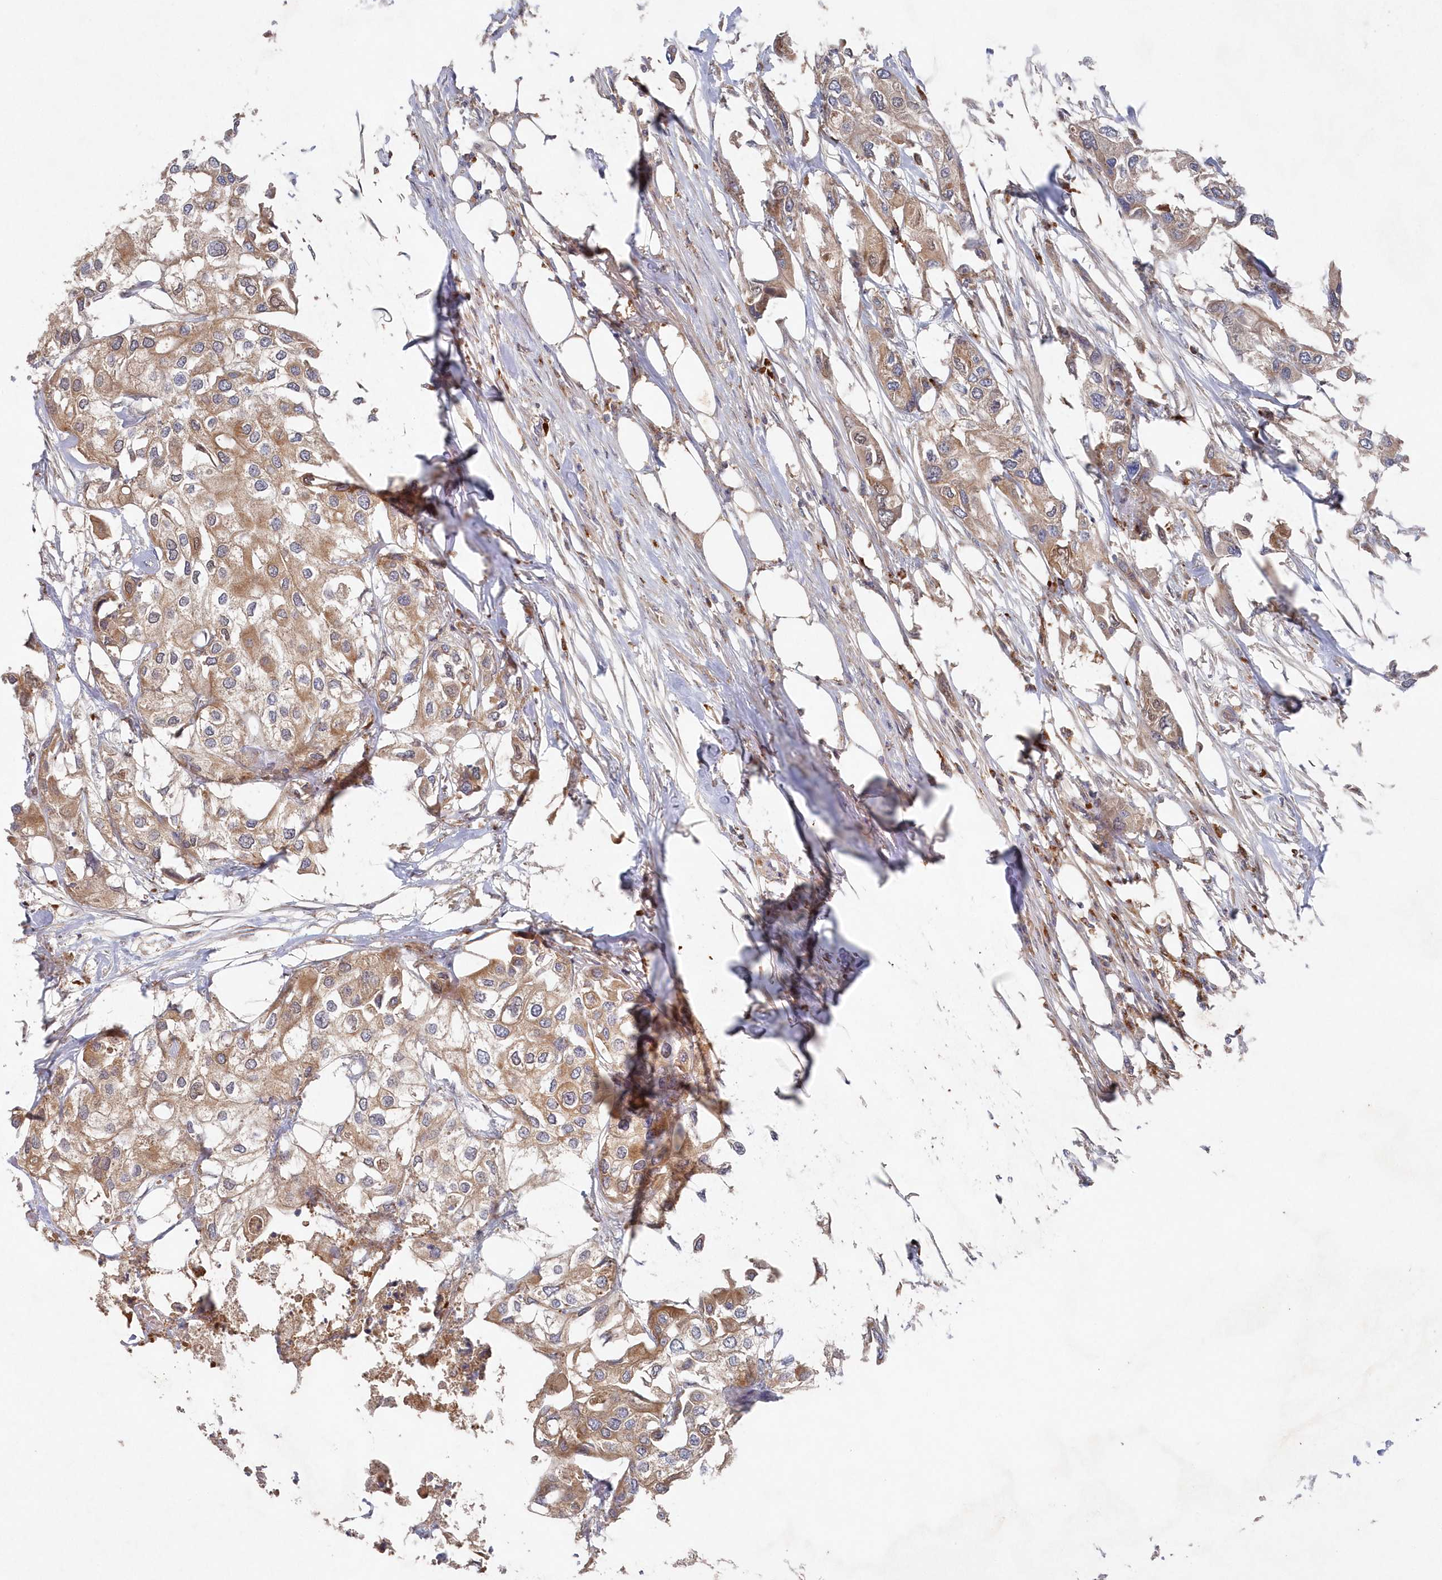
{"staining": {"intensity": "weak", "quantity": ">75%", "location": "cytoplasmic/membranous"}, "tissue": "urothelial cancer", "cell_type": "Tumor cells", "image_type": "cancer", "snomed": [{"axis": "morphology", "description": "Urothelial carcinoma, High grade"}, {"axis": "topography", "description": "Urinary bladder"}], "caption": "Immunohistochemical staining of urothelial cancer shows low levels of weak cytoplasmic/membranous protein positivity in approximately >75% of tumor cells.", "gene": "ASNSD1", "patient": {"sex": "male", "age": 64}}